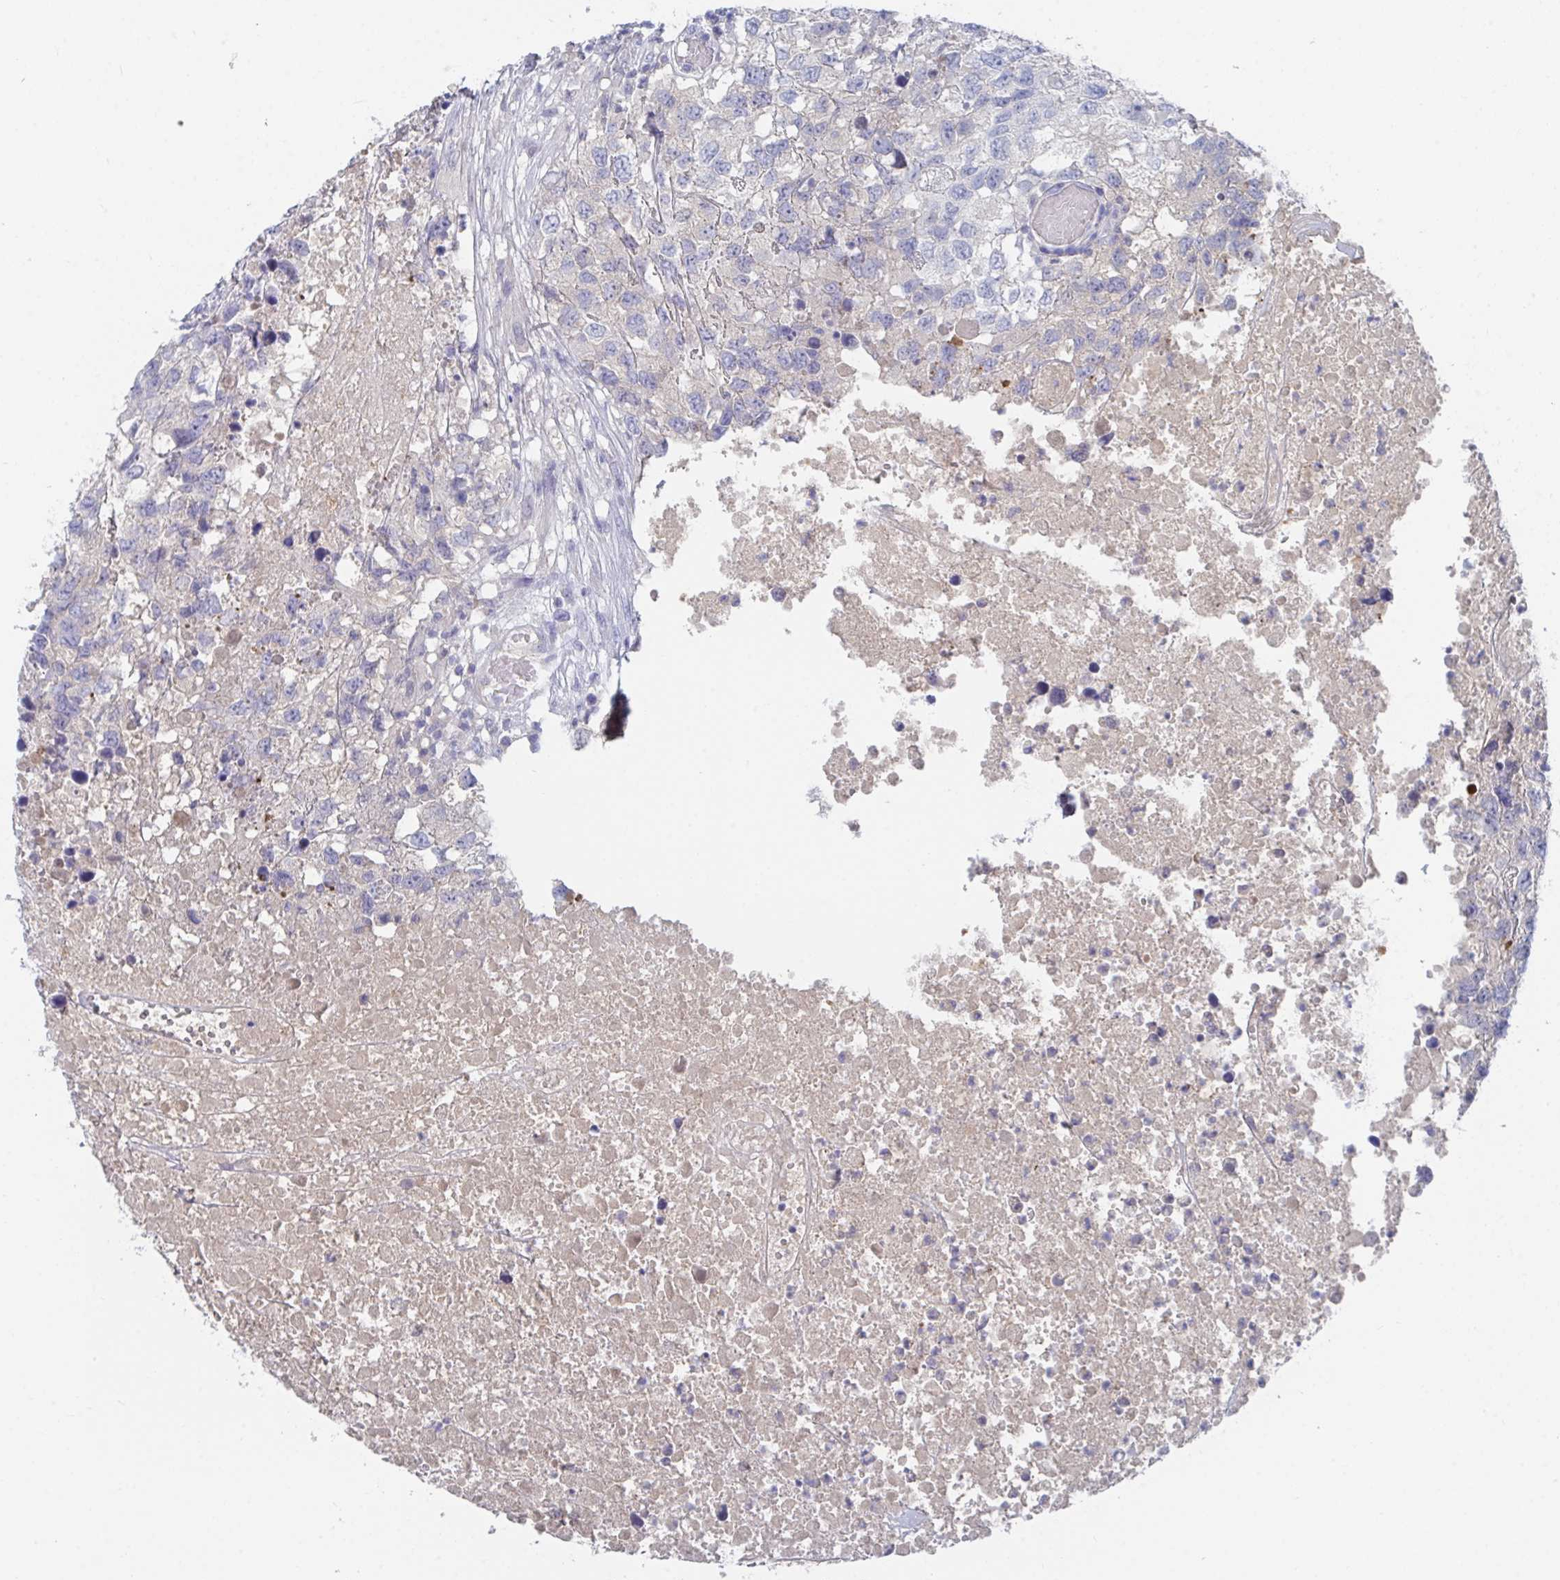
{"staining": {"intensity": "negative", "quantity": "none", "location": "none"}, "tissue": "testis cancer", "cell_type": "Tumor cells", "image_type": "cancer", "snomed": [{"axis": "morphology", "description": "Carcinoma, Embryonal, NOS"}, {"axis": "topography", "description": "Testis"}], "caption": "Micrograph shows no significant protein positivity in tumor cells of testis cancer.", "gene": "TNFAIP6", "patient": {"sex": "male", "age": 83}}